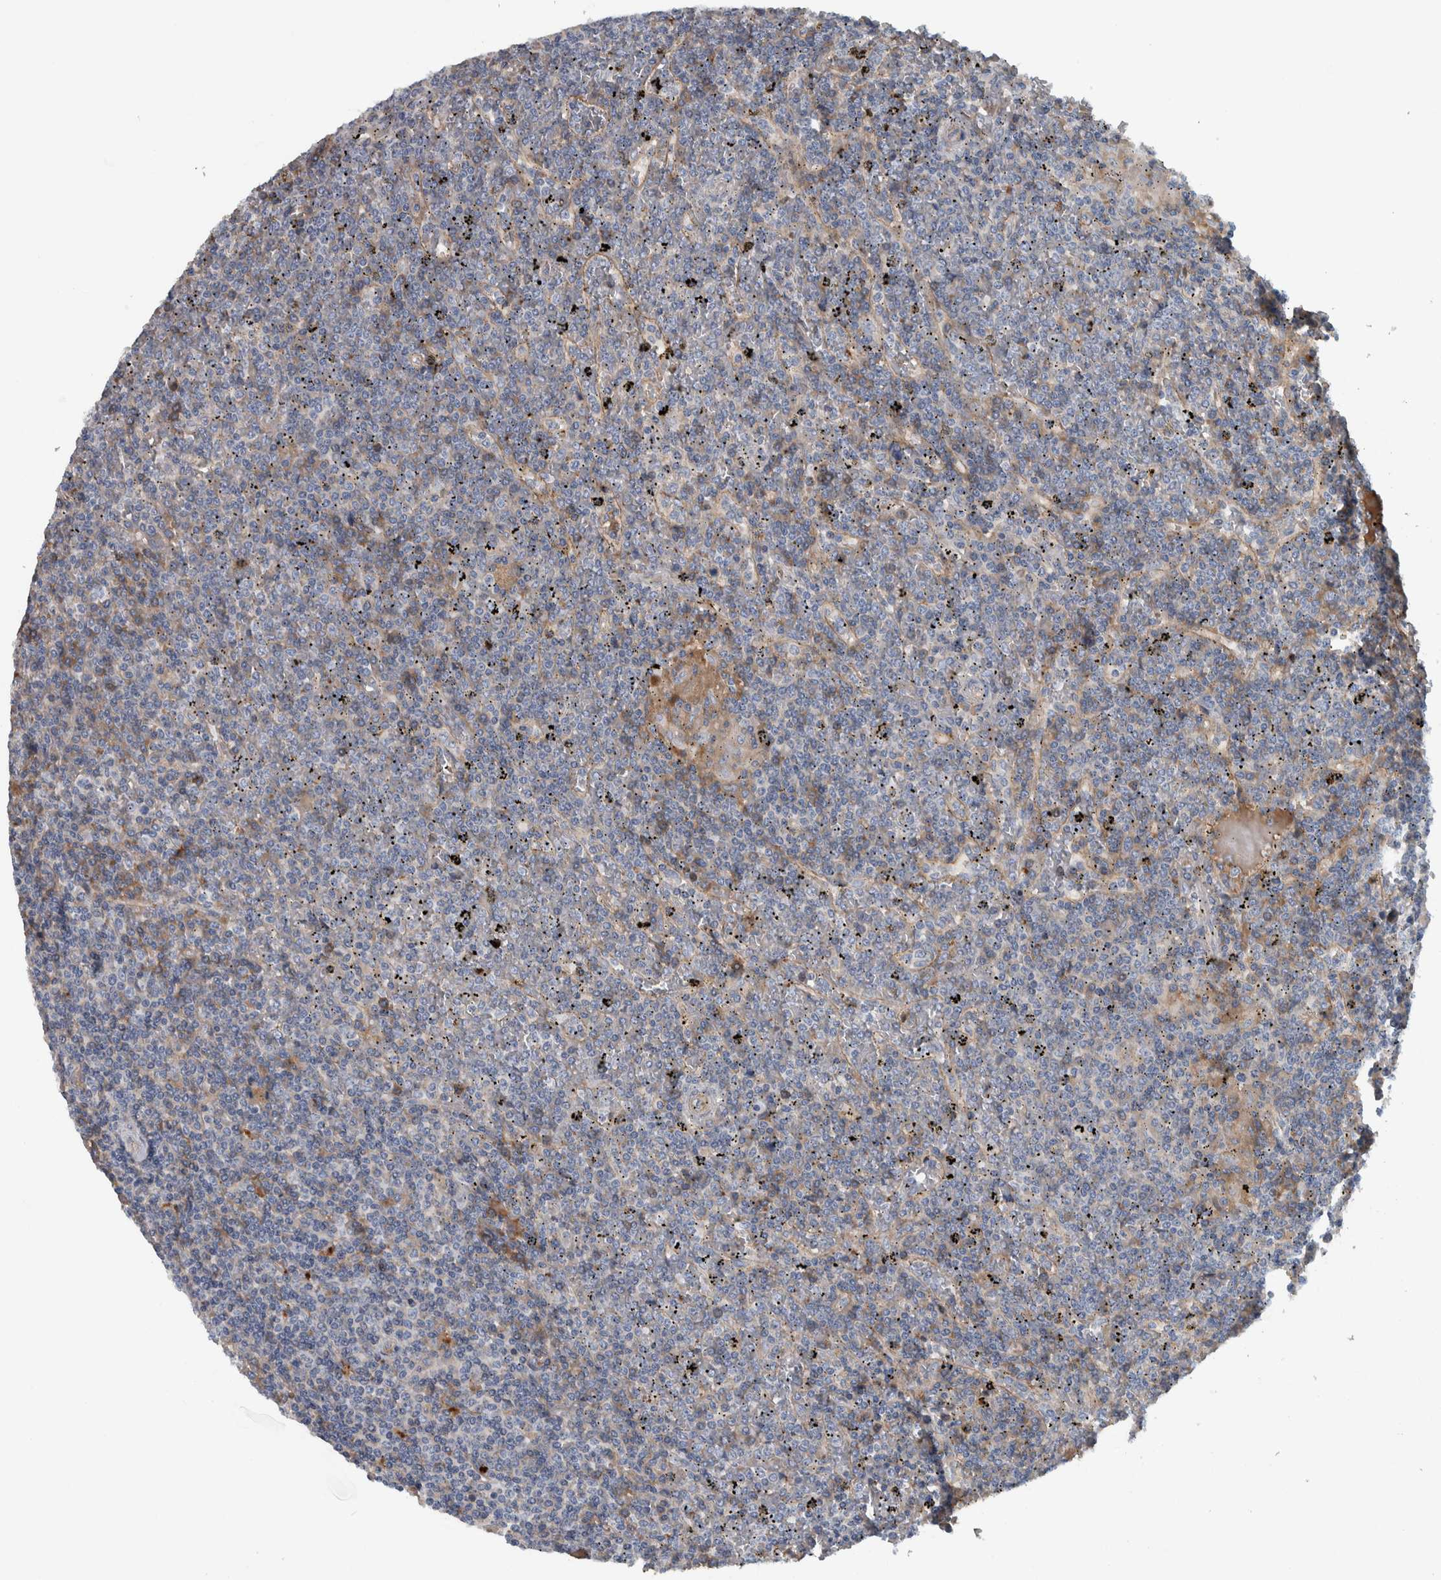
{"staining": {"intensity": "negative", "quantity": "none", "location": "none"}, "tissue": "lymphoma", "cell_type": "Tumor cells", "image_type": "cancer", "snomed": [{"axis": "morphology", "description": "Malignant lymphoma, non-Hodgkin's type, Low grade"}, {"axis": "topography", "description": "Spleen"}], "caption": "High magnification brightfield microscopy of malignant lymphoma, non-Hodgkin's type (low-grade) stained with DAB (brown) and counterstained with hematoxylin (blue): tumor cells show no significant expression.", "gene": "SERPINC1", "patient": {"sex": "female", "age": 19}}